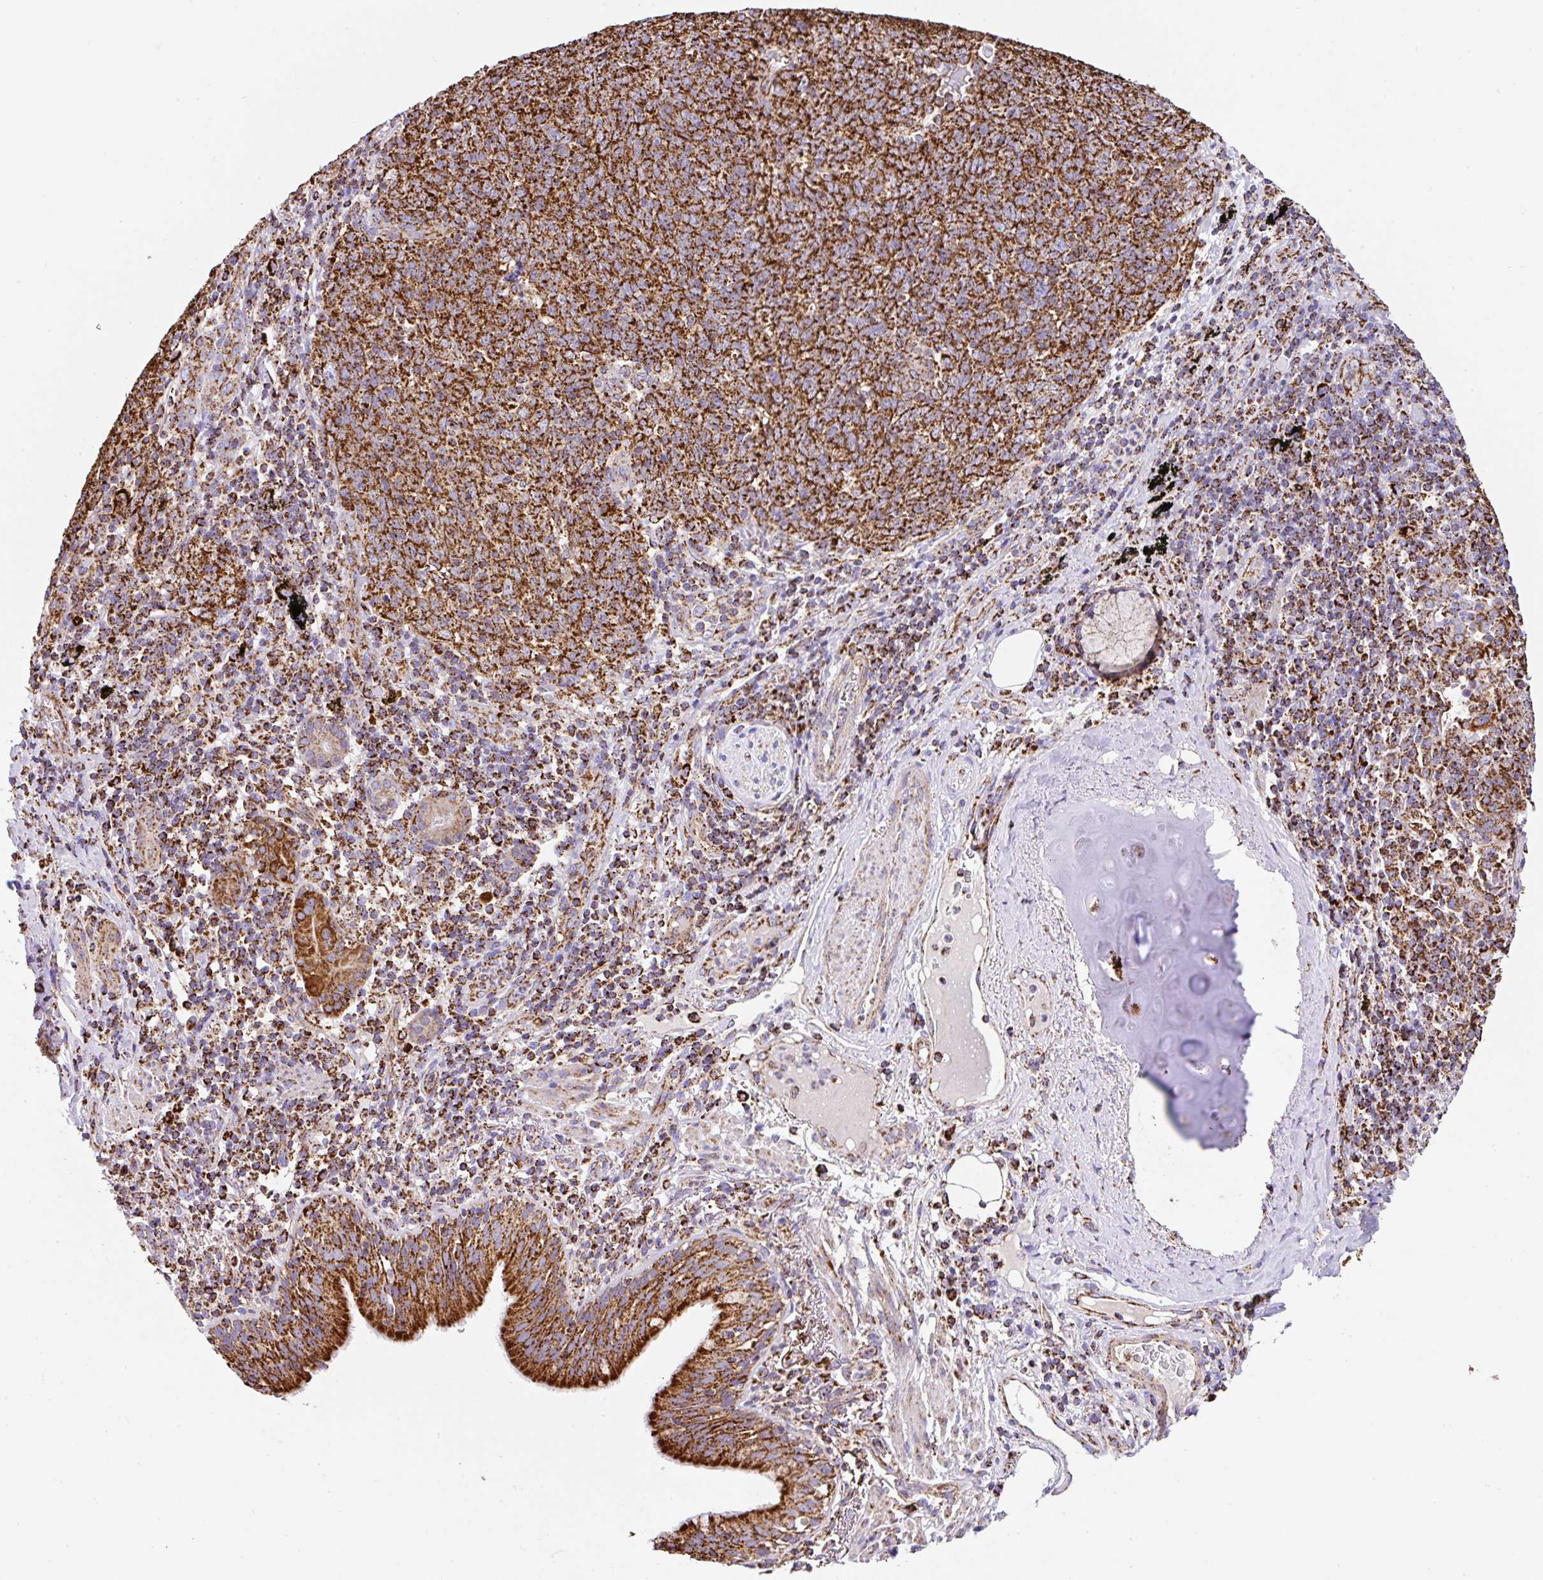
{"staining": {"intensity": "strong", "quantity": ">75%", "location": "cytoplasmic/membranous"}, "tissue": "lung cancer", "cell_type": "Tumor cells", "image_type": "cancer", "snomed": [{"axis": "morphology", "description": "Squamous cell carcinoma, NOS"}, {"axis": "topography", "description": "Lung"}], "caption": "Strong cytoplasmic/membranous positivity for a protein is identified in about >75% of tumor cells of lung cancer (squamous cell carcinoma) using immunohistochemistry (IHC).", "gene": "ANKRD33B", "patient": {"sex": "female", "age": 72}}